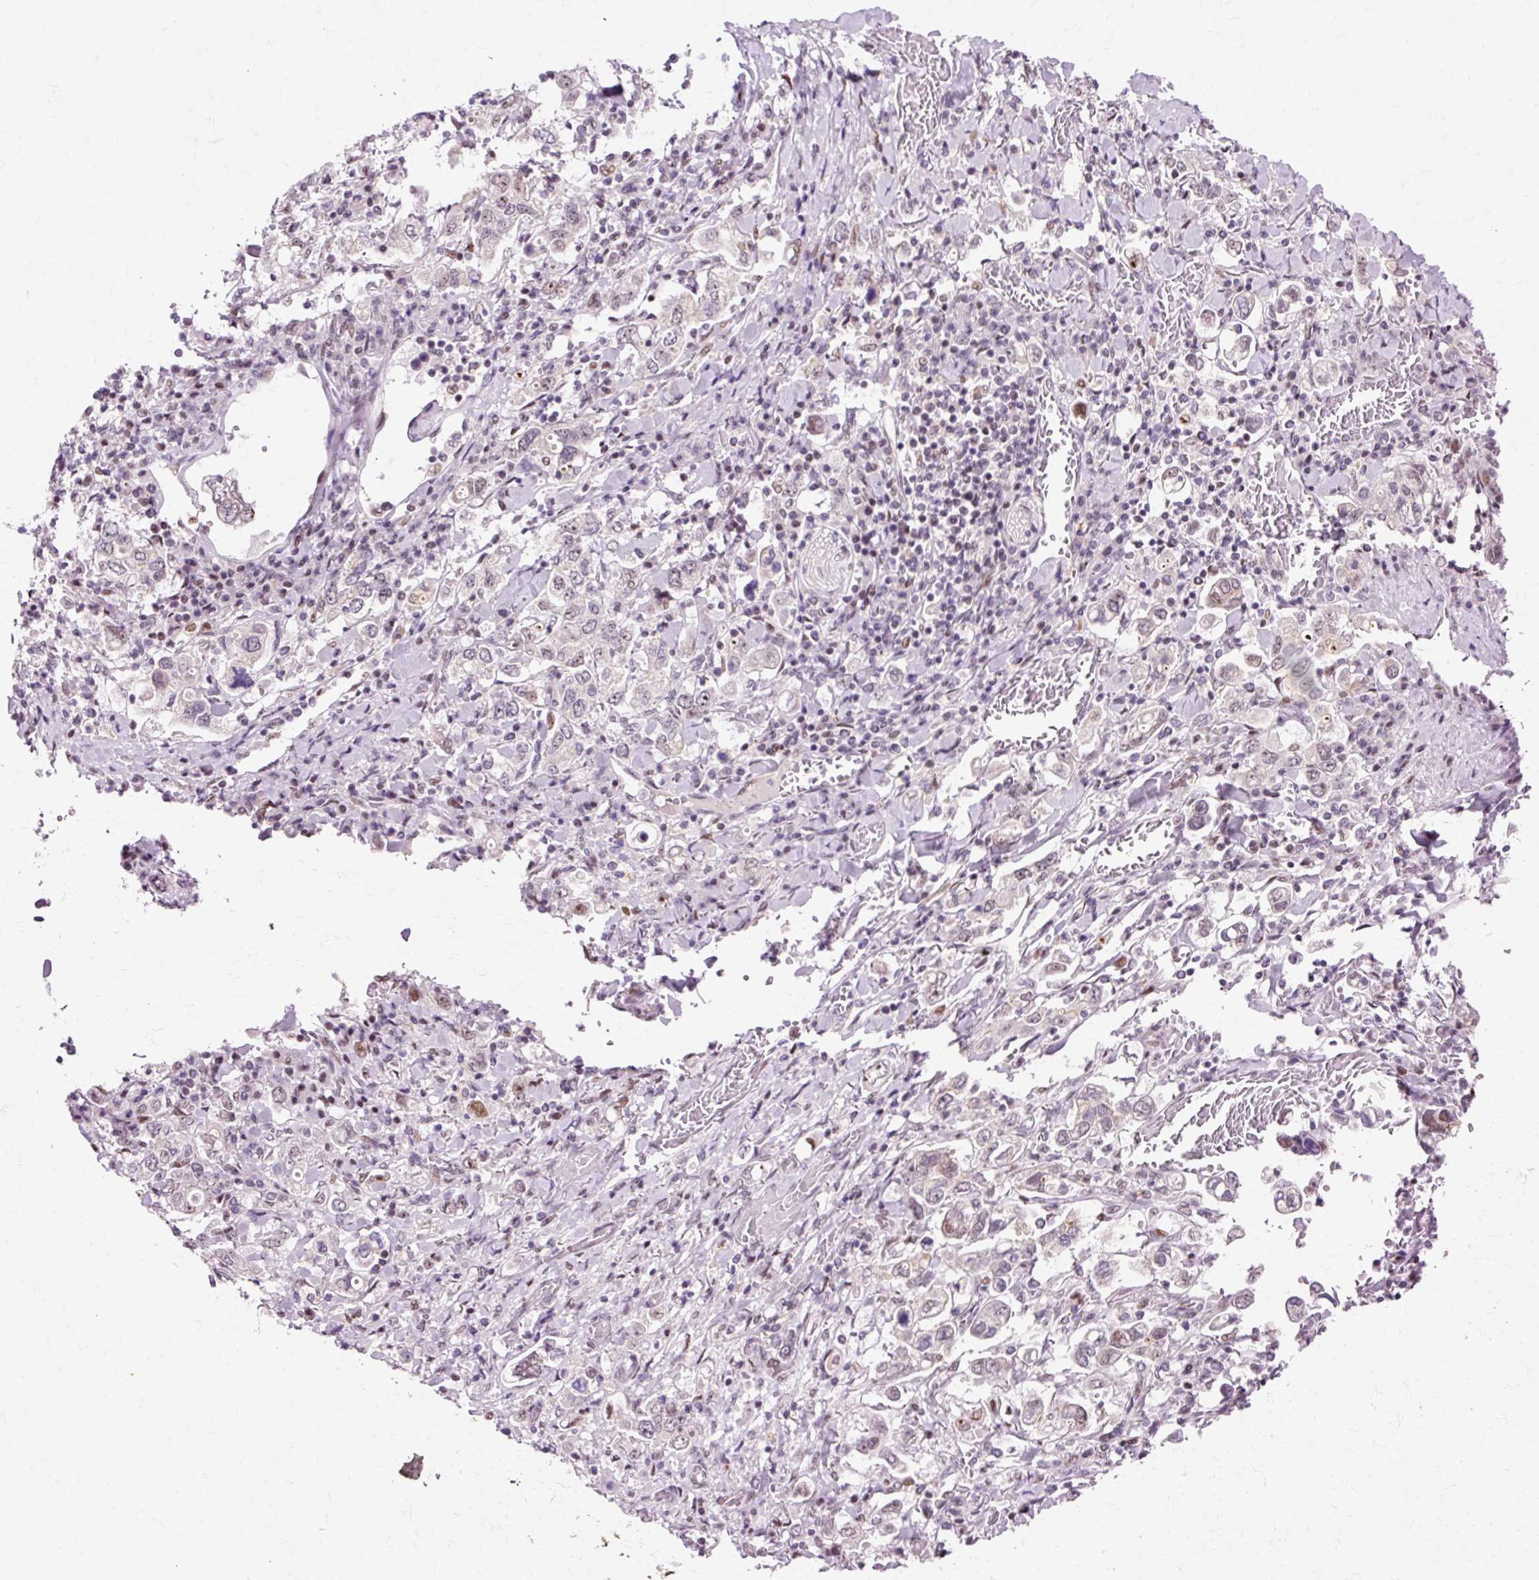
{"staining": {"intensity": "negative", "quantity": "none", "location": "none"}, "tissue": "stomach cancer", "cell_type": "Tumor cells", "image_type": "cancer", "snomed": [{"axis": "morphology", "description": "Adenocarcinoma, NOS"}, {"axis": "topography", "description": "Stomach, upper"}], "caption": "There is no significant expression in tumor cells of stomach cancer. The staining was performed using DAB to visualize the protein expression in brown, while the nuclei were stained in blue with hematoxylin (Magnification: 20x).", "gene": "MACROD2", "patient": {"sex": "male", "age": 62}}